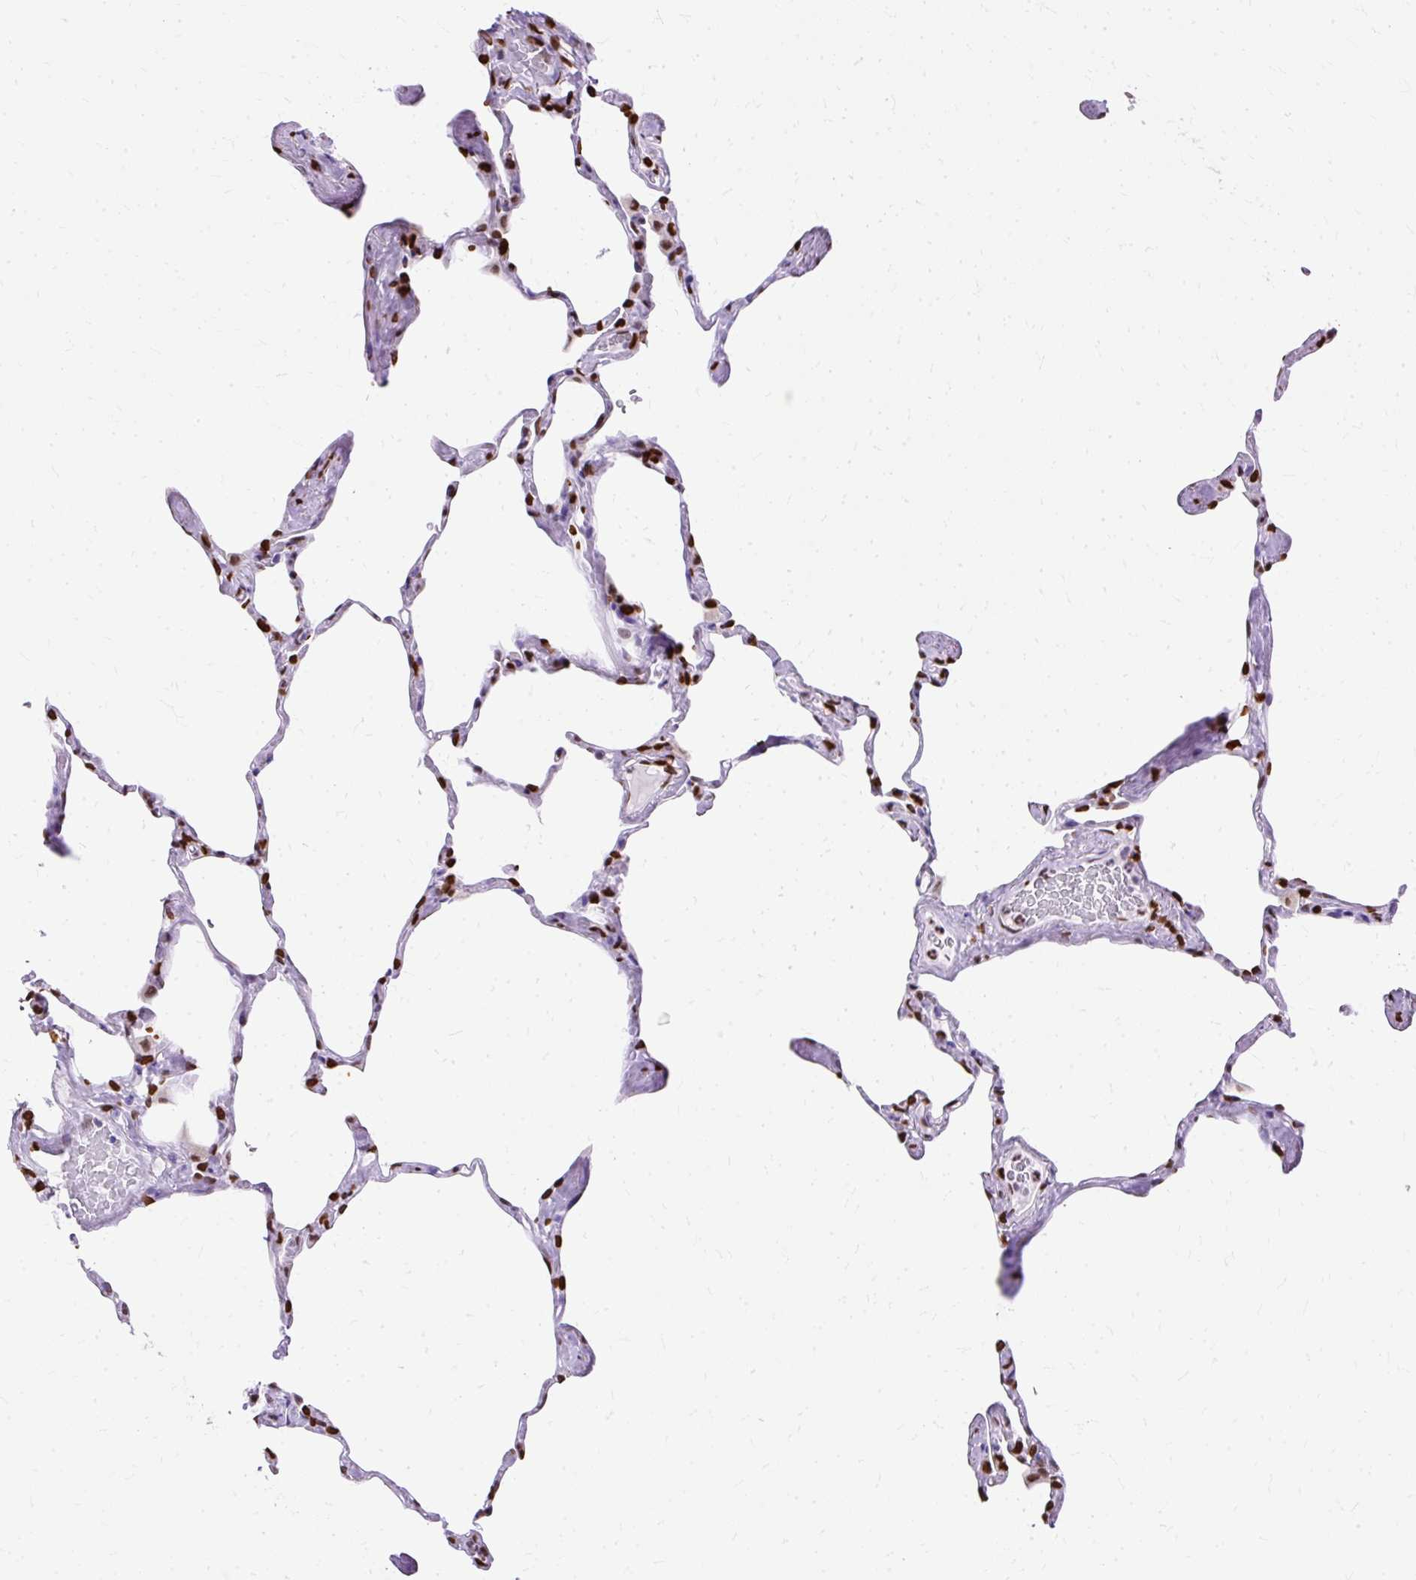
{"staining": {"intensity": "strong", "quantity": "25%-75%", "location": "nuclear"}, "tissue": "lung", "cell_type": "Alveolar cells", "image_type": "normal", "snomed": [{"axis": "morphology", "description": "Normal tissue, NOS"}, {"axis": "topography", "description": "Lung"}], "caption": "IHC of normal lung displays high levels of strong nuclear staining in about 25%-75% of alveolar cells. (IHC, brightfield microscopy, high magnification).", "gene": "TMEM184C", "patient": {"sex": "male", "age": 65}}